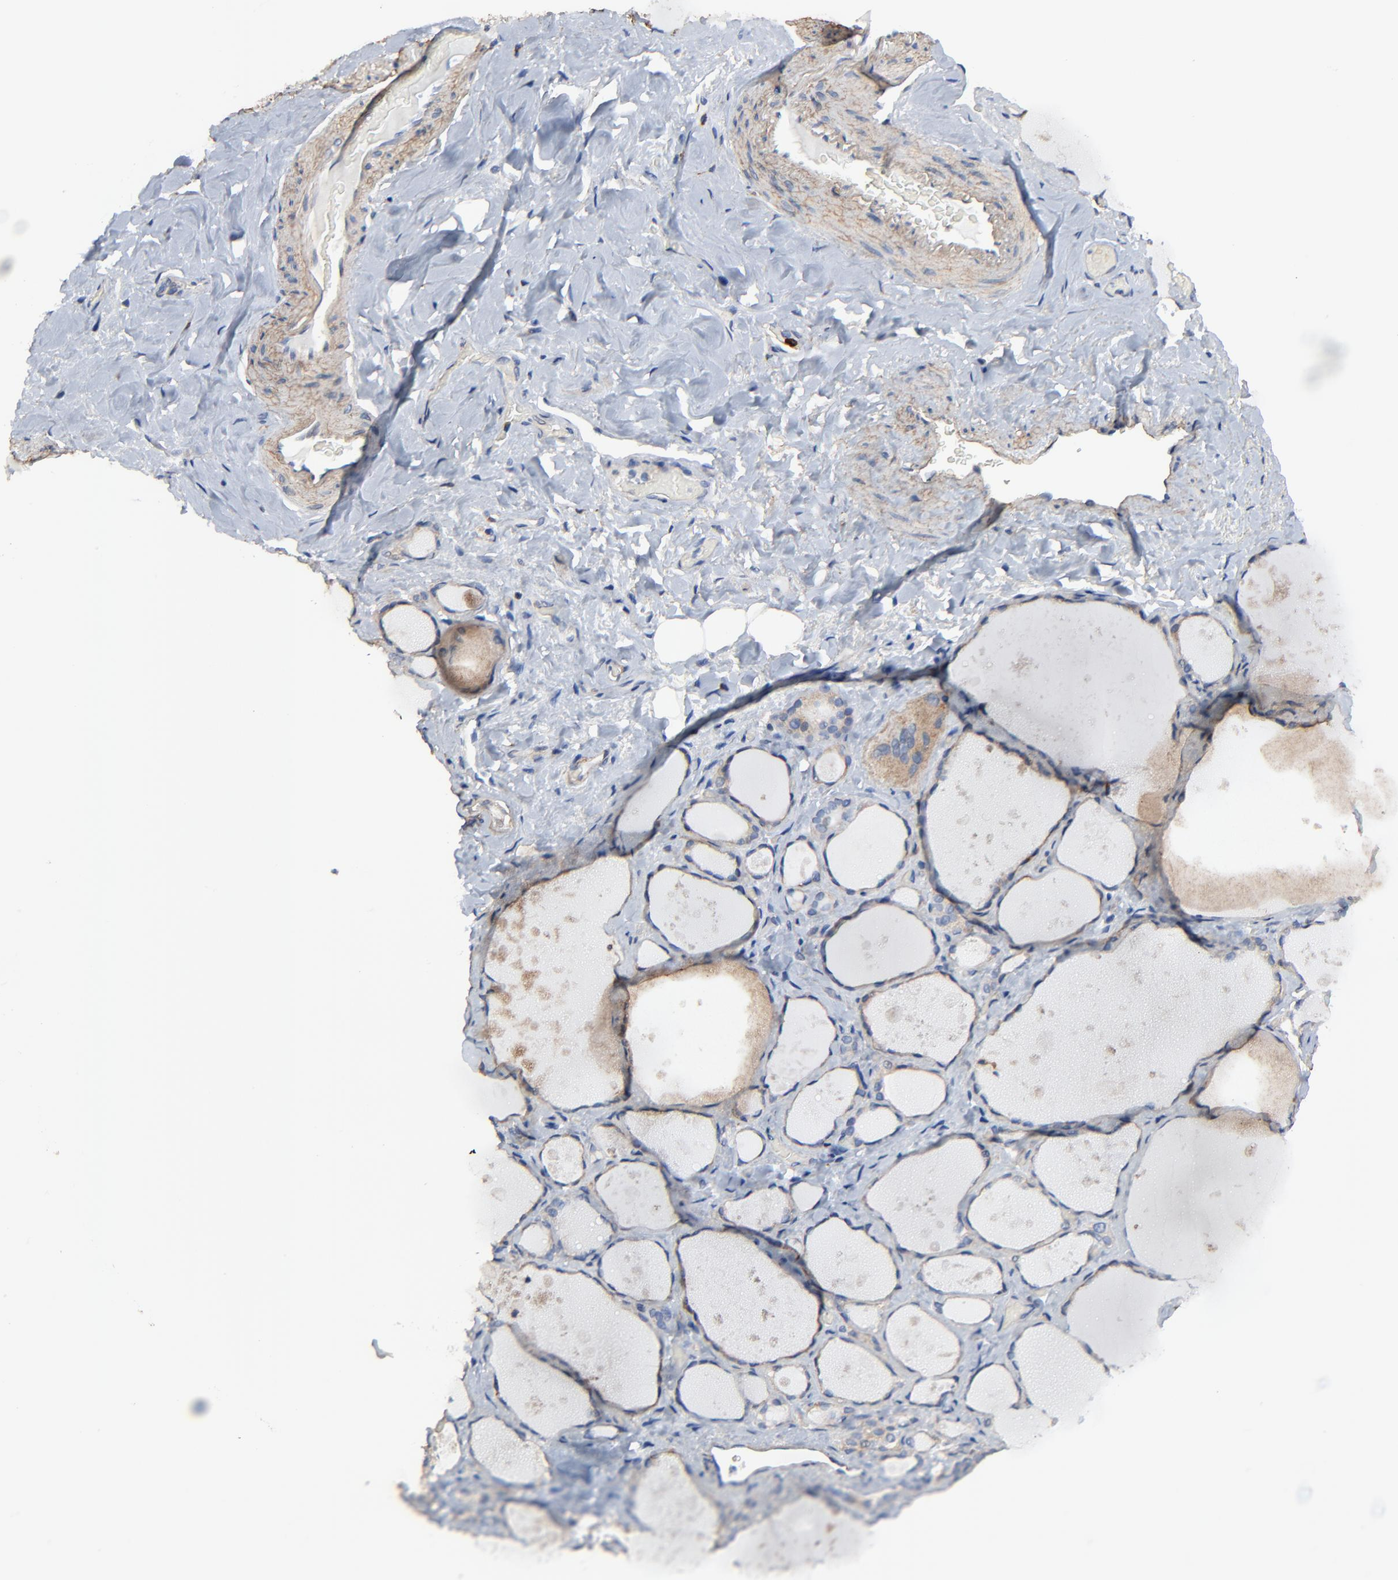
{"staining": {"intensity": "weak", "quantity": "25%-75%", "location": "cytoplasmic/membranous"}, "tissue": "thyroid gland", "cell_type": "Glandular cells", "image_type": "normal", "snomed": [{"axis": "morphology", "description": "Normal tissue, NOS"}, {"axis": "topography", "description": "Thyroid gland"}], "caption": "Immunohistochemistry staining of unremarkable thyroid gland, which demonstrates low levels of weak cytoplasmic/membranous positivity in approximately 25%-75% of glandular cells indicating weak cytoplasmic/membranous protein staining. The staining was performed using DAB (3,3'-diaminobenzidine) (brown) for protein detection and nuclei were counterstained in hematoxylin (blue).", "gene": "SKAP1", "patient": {"sex": "female", "age": 75}}